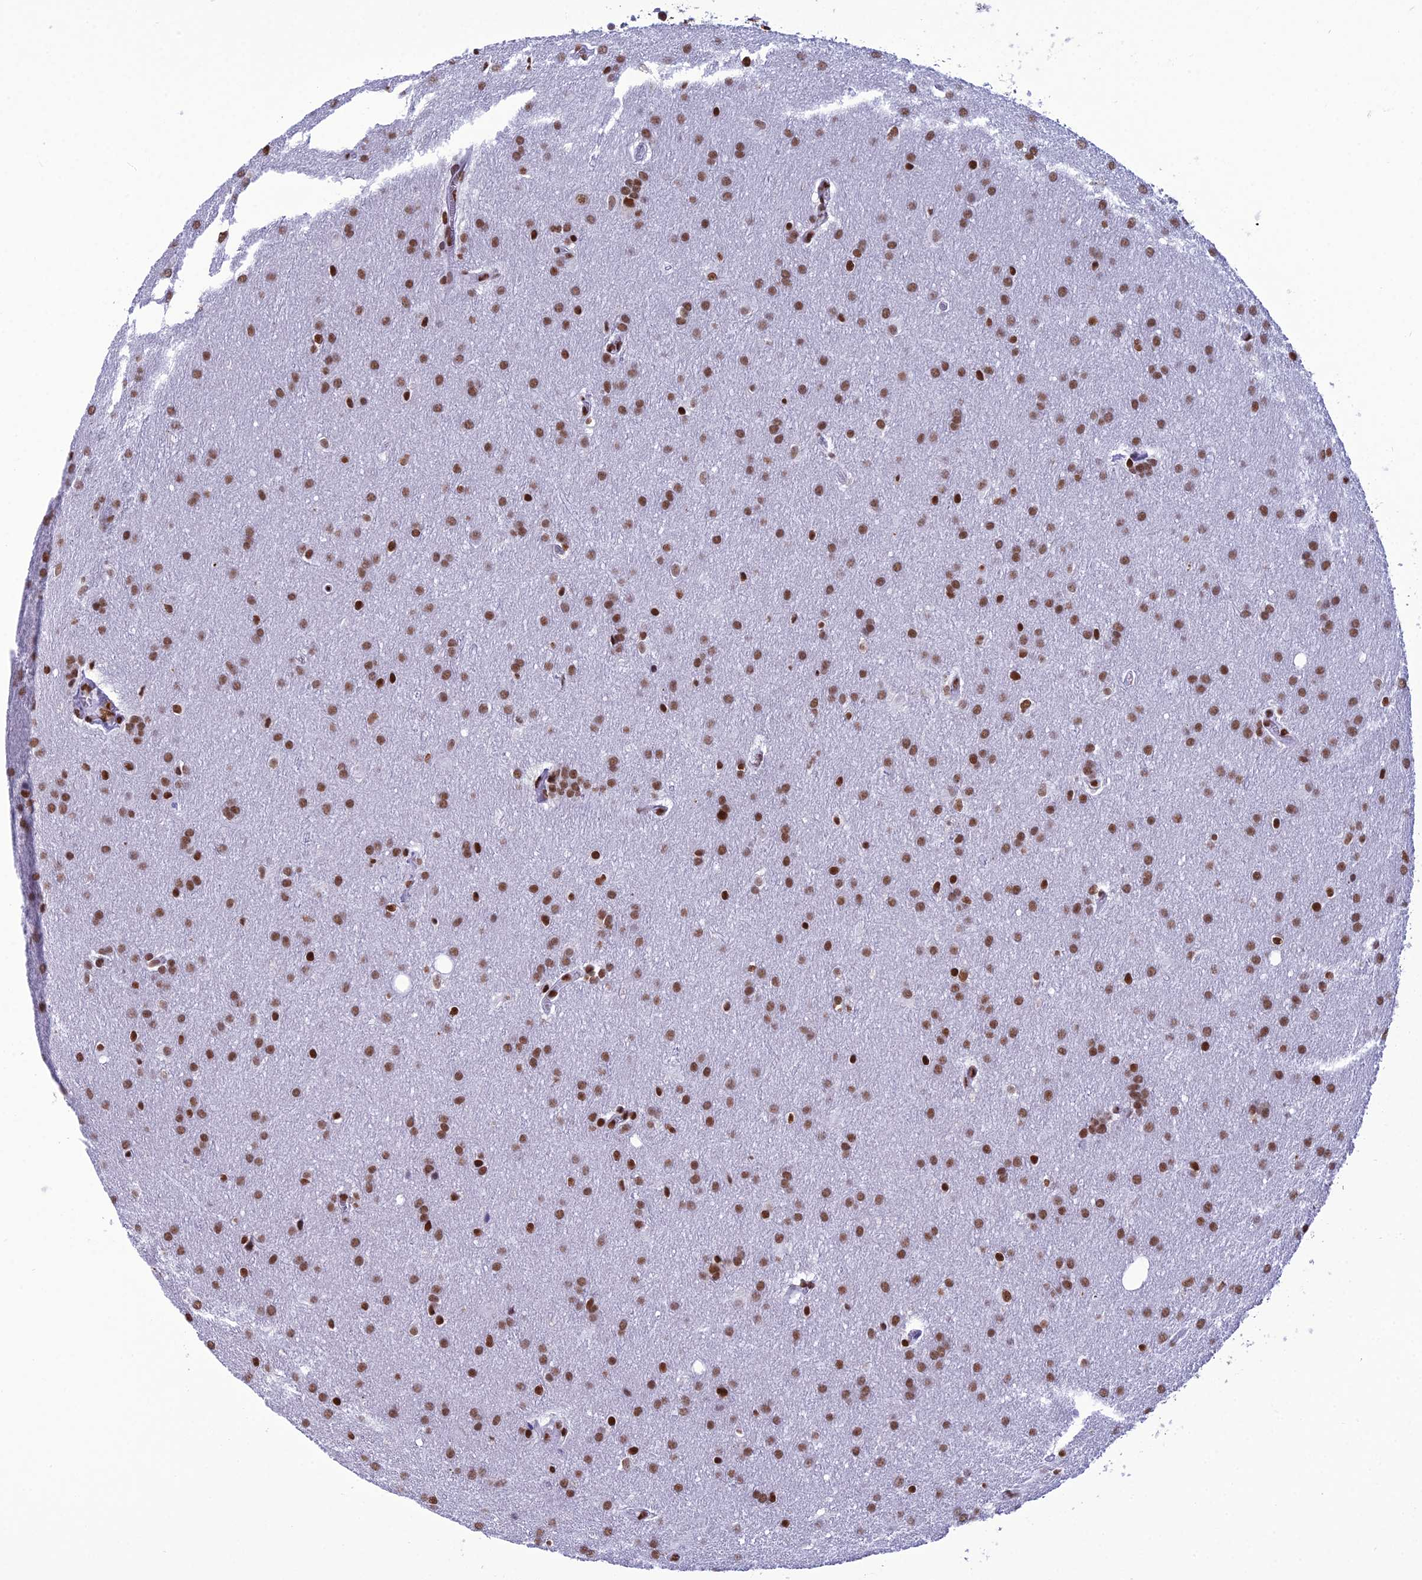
{"staining": {"intensity": "moderate", "quantity": ">75%", "location": "nuclear"}, "tissue": "glioma", "cell_type": "Tumor cells", "image_type": "cancer", "snomed": [{"axis": "morphology", "description": "Glioma, malignant, Low grade"}, {"axis": "topography", "description": "Brain"}], "caption": "Malignant glioma (low-grade) tissue reveals moderate nuclear positivity in about >75% of tumor cells", "gene": "PRAMEF12", "patient": {"sex": "female", "age": 32}}